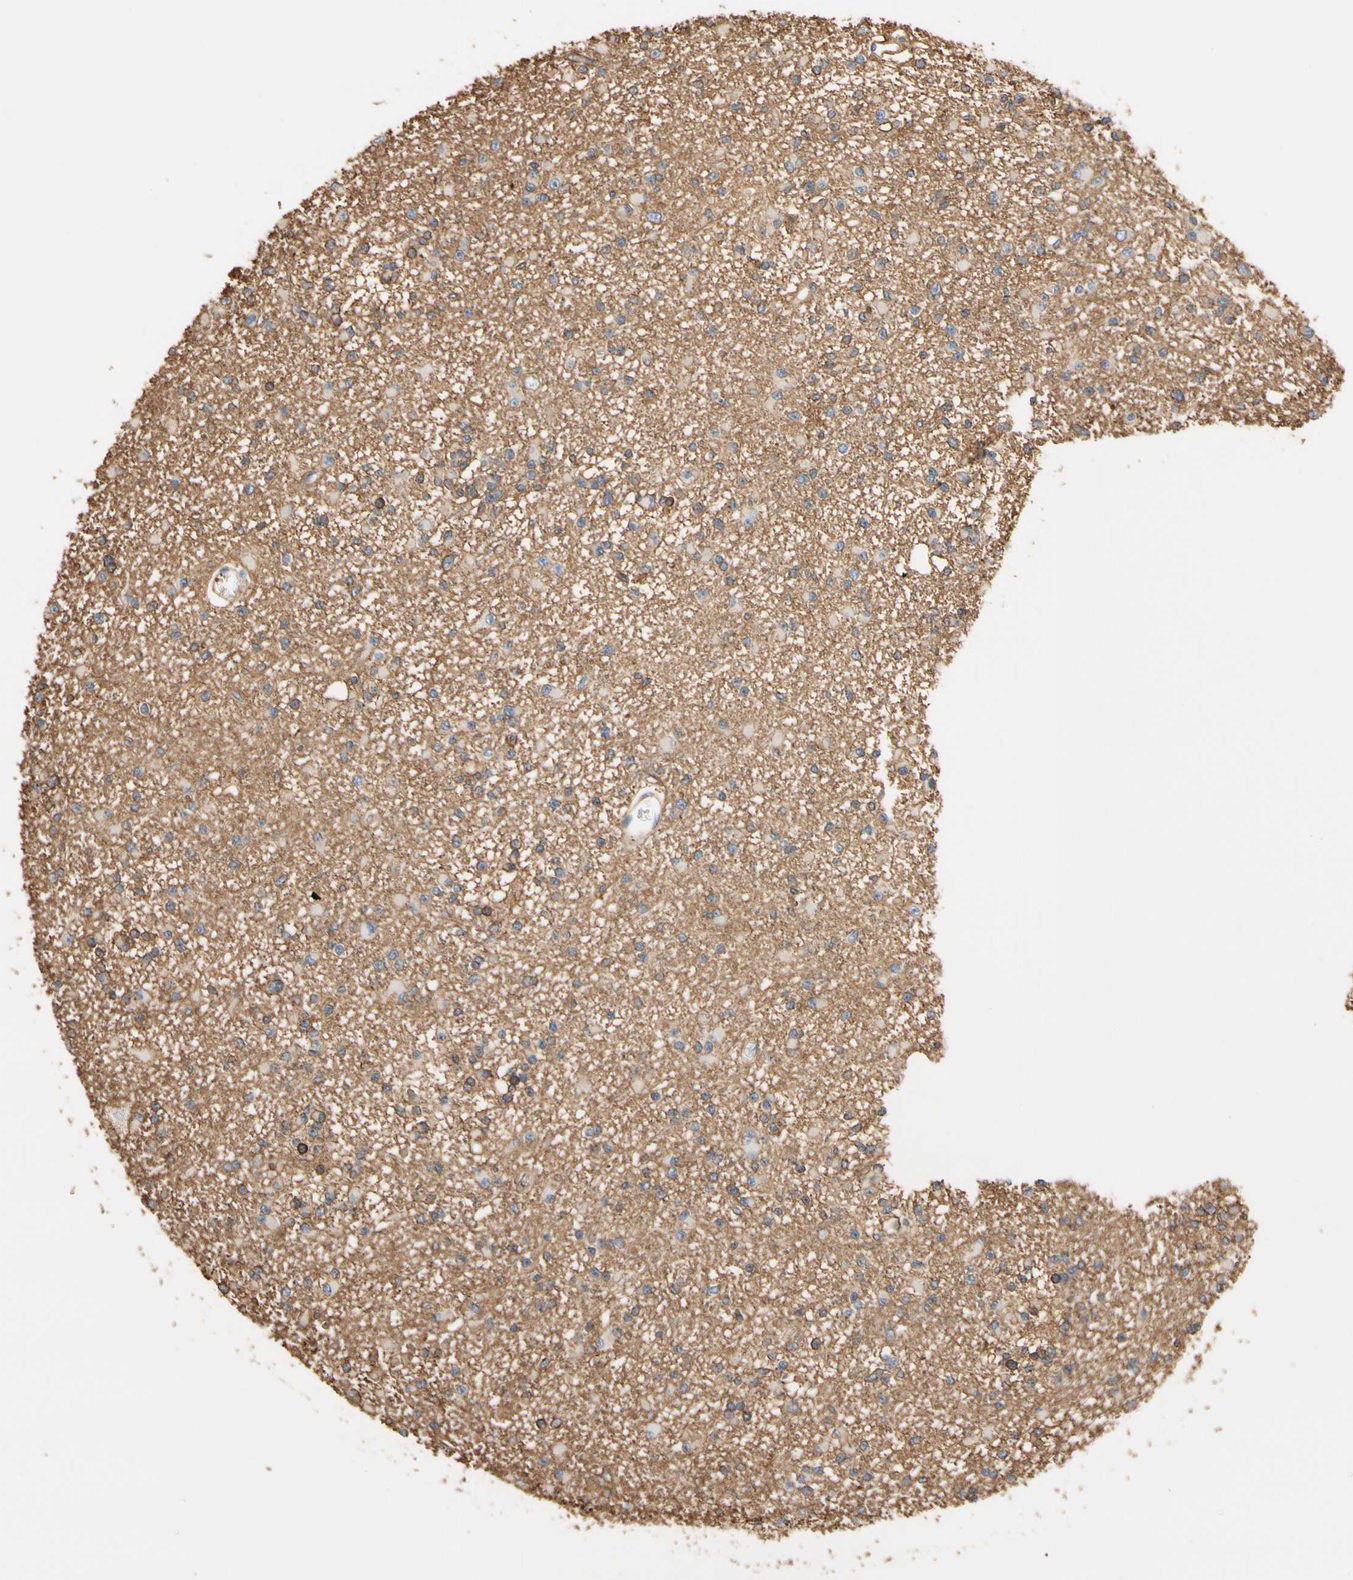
{"staining": {"intensity": "moderate", "quantity": "<25%", "location": "cytoplasmic/membranous"}, "tissue": "glioma", "cell_type": "Tumor cells", "image_type": "cancer", "snomed": [{"axis": "morphology", "description": "Glioma, malignant, Low grade"}, {"axis": "topography", "description": "Brain"}], "caption": "Glioma tissue reveals moderate cytoplasmic/membranous expression in approximately <25% of tumor cells, visualized by immunohistochemistry. (DAB (3,3'-diaminobenzidine) IHC, brown staining for protein, blue staining for nuclei).", "gene": "IL1RL1", "patient": {"sex": "female", "age": 22}}